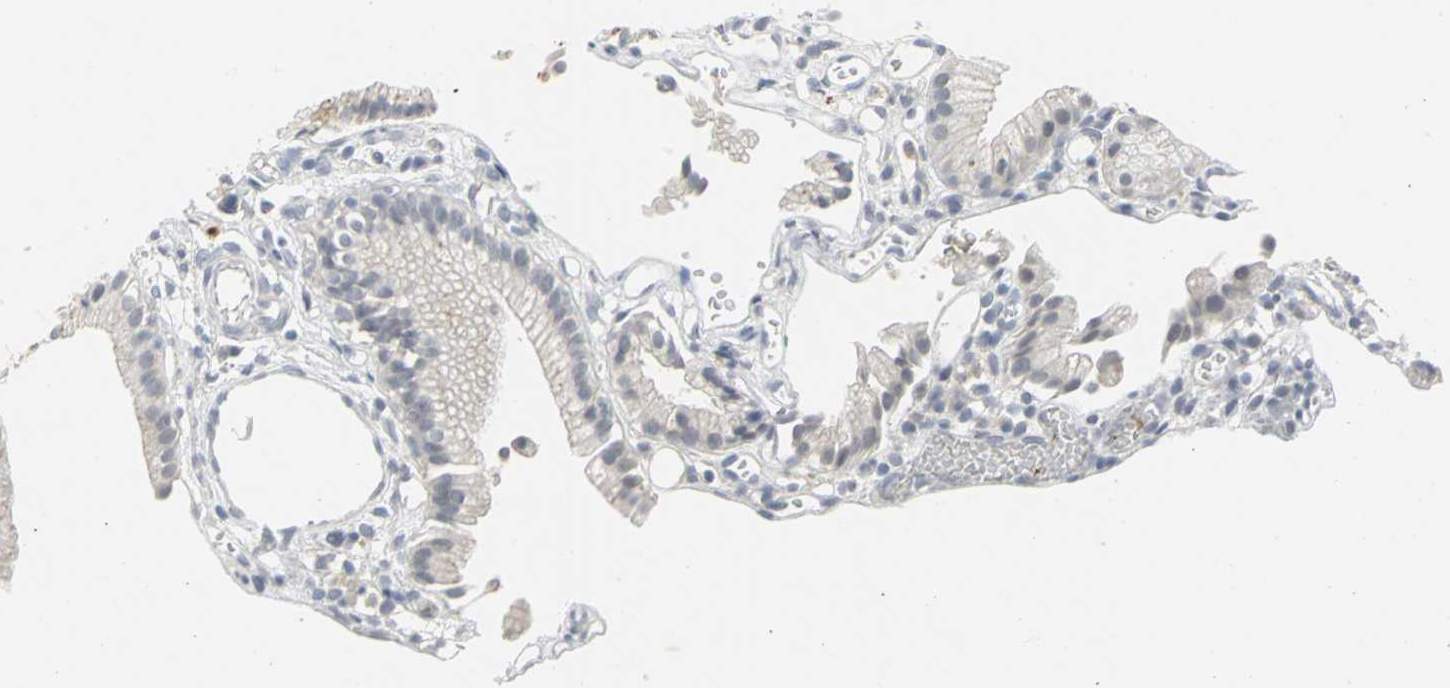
{"staining": {"intensity": "weak", "quantity": "25%-75%", "location": "cytoplasmic/membranous,nuclear"}, "tissue": "gallbladder", "cell_type": "Glandular cells", "image_type": "normal", "snomed": [{"axis": "morphology", "description": "Normal tissue, NOS"}, {"axis": "topography", "description": "Gallbladder"}], "caption": "Immunohistochemistry (IHC) photomicrograph of benign gallbladder: human gallbladder stained using immunohistochemistry displays low levels of weak protein expression localized specifically in the cytoplasmic/membranous,nuclear of glandular cells, appearing as a cytoplasmic/membranous,nuclear brown color.", "gene": "ZIC1", "patient": {"sex": "male", "age": 65}}